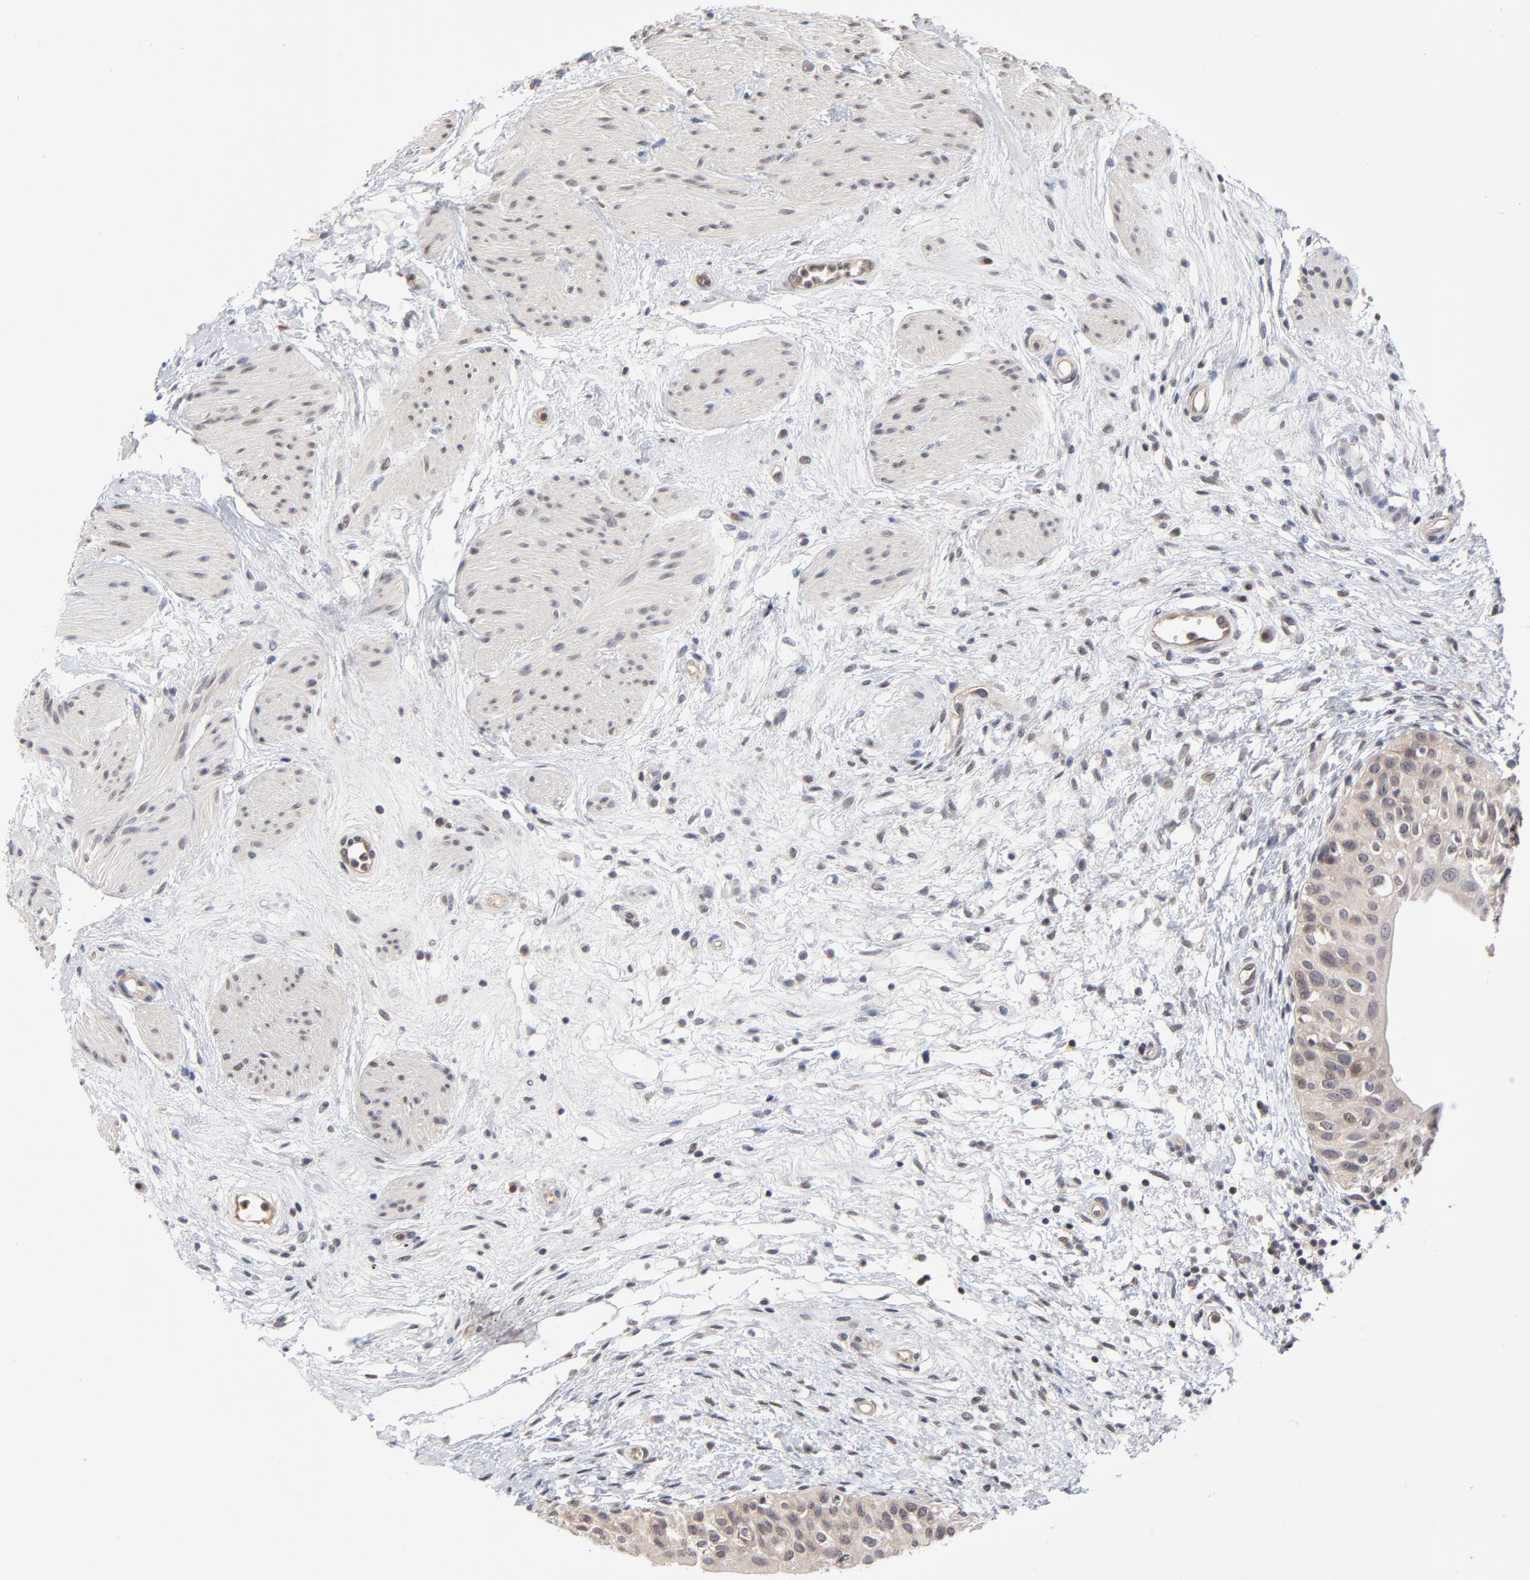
{"staining": {"intensity": "moderate", "quantity": ">75%", "location": "cytoplasmic/membranous"}, "tissue": "urinary bladder", "cell_type": "Urothelial cells", "image_type": "normal", "snomed": [{"axis": "morphology", "description": "Normal tissue, NOS"}, {"axis": "topography", "description": "Urinary bladder"}], "caption": "Immunohistochemistry staining of unremarkable urinary bladder, which exhibits medium levels of moderate cytoplasmic/membranous staining in approximately >75% of urothelial cells indicating moderate cytoplasmic/membranous protein positivity. The staining was performed using DAB (3,3'-diaminobenzidine) (brown) for protein detection and nuclei were counterstained in hematoxylin (blue).", "gene": "ZNF157", "patient": {"sex": "female", "age": 55}}